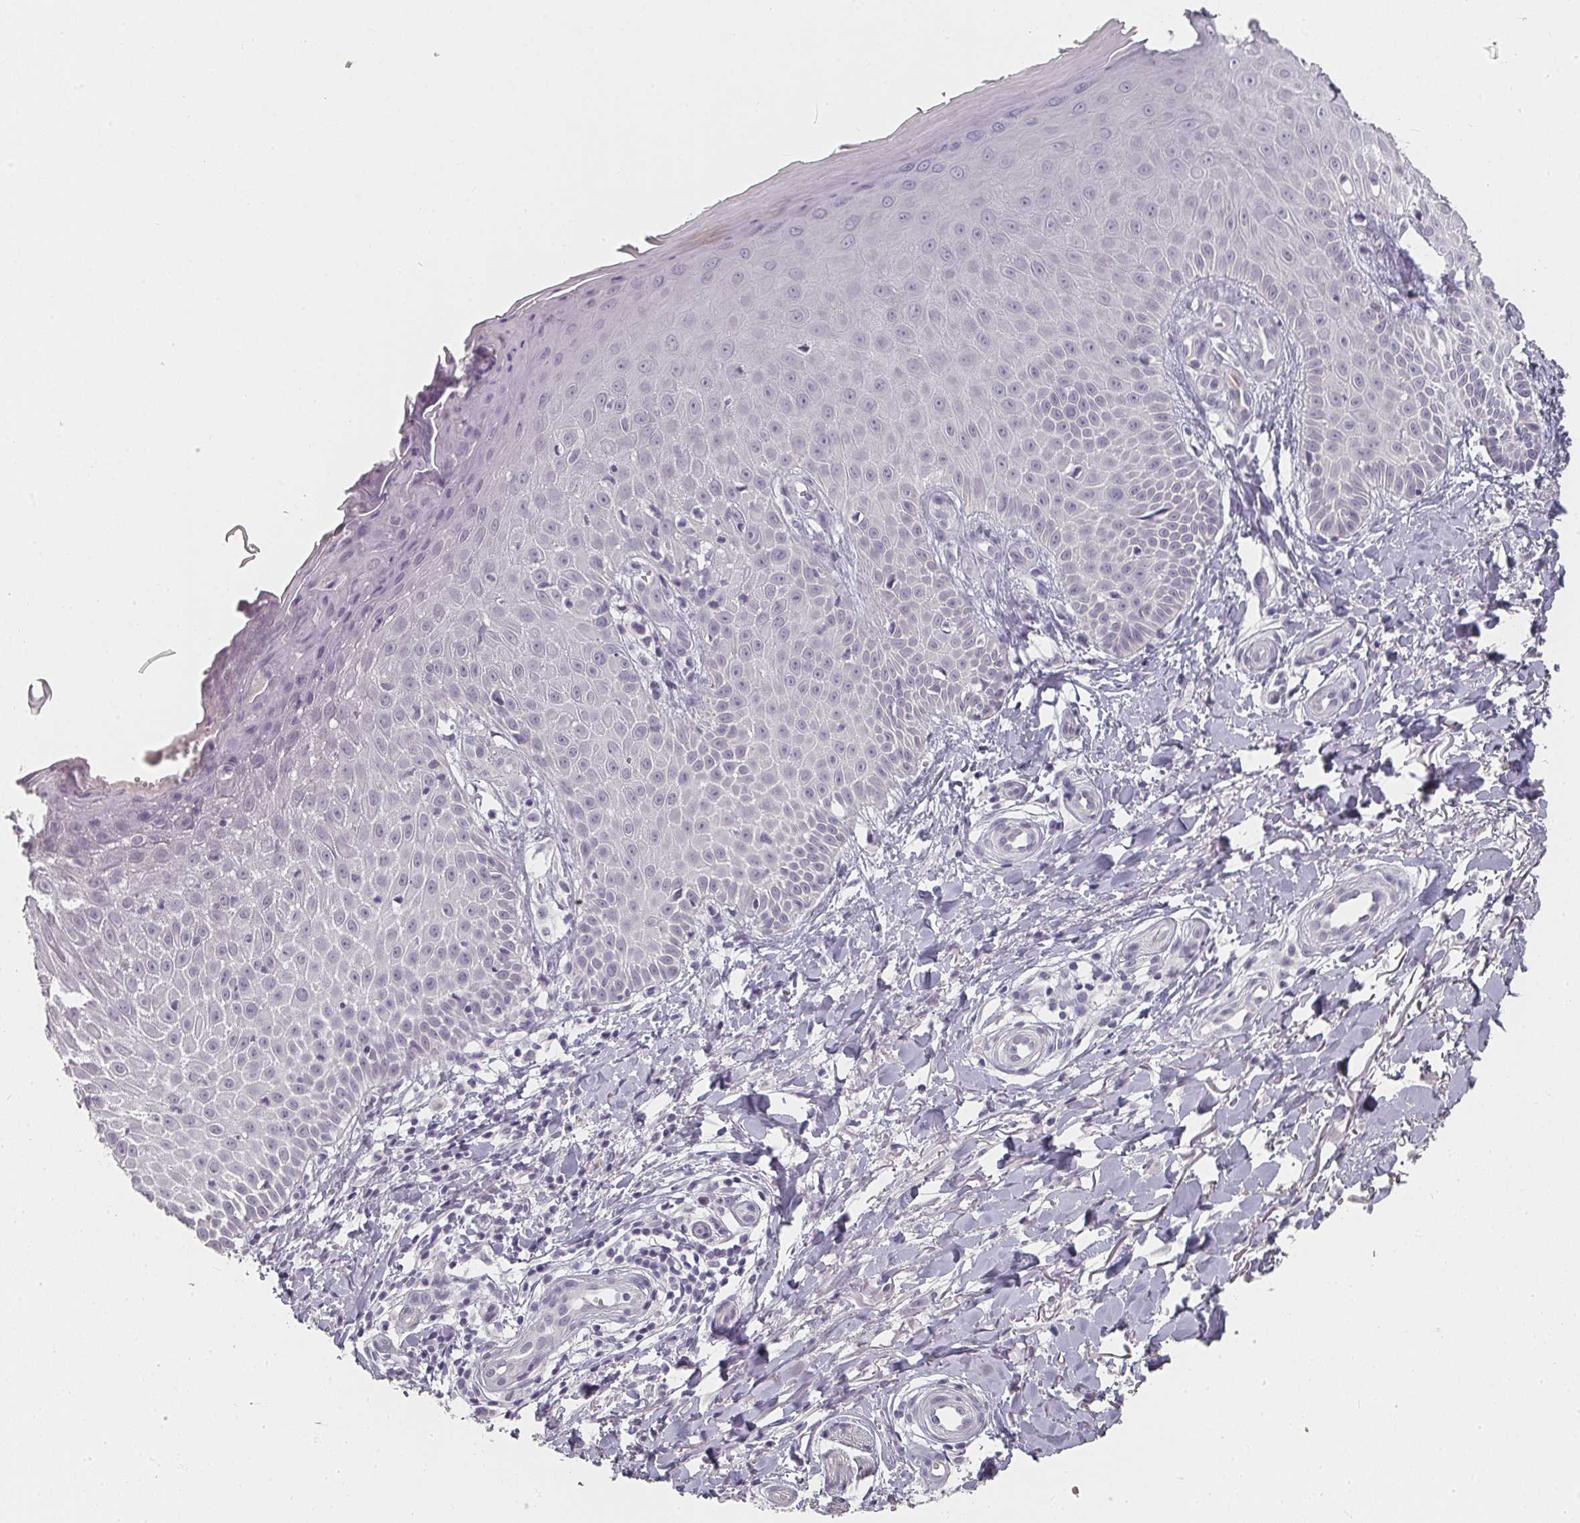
{"staining": {"intensity": "negative", "quantity": "none", "location": "none"}, "tissue": "skin", "cell_type": "Fibroblasts", "image_type": "normal", "snomed": [{"axis": "morphology", "description": "Normal tissue, NOS"}, {"axis": "topography", "description": "Skin"}], "caption": "An immunohistochemistry (IHC) micrograph of unremarkable skin is shown. There is no staining in fibroblasts of skin.", "gene": "SHISA2", "patient": {"sex": "male", "age": 81}}